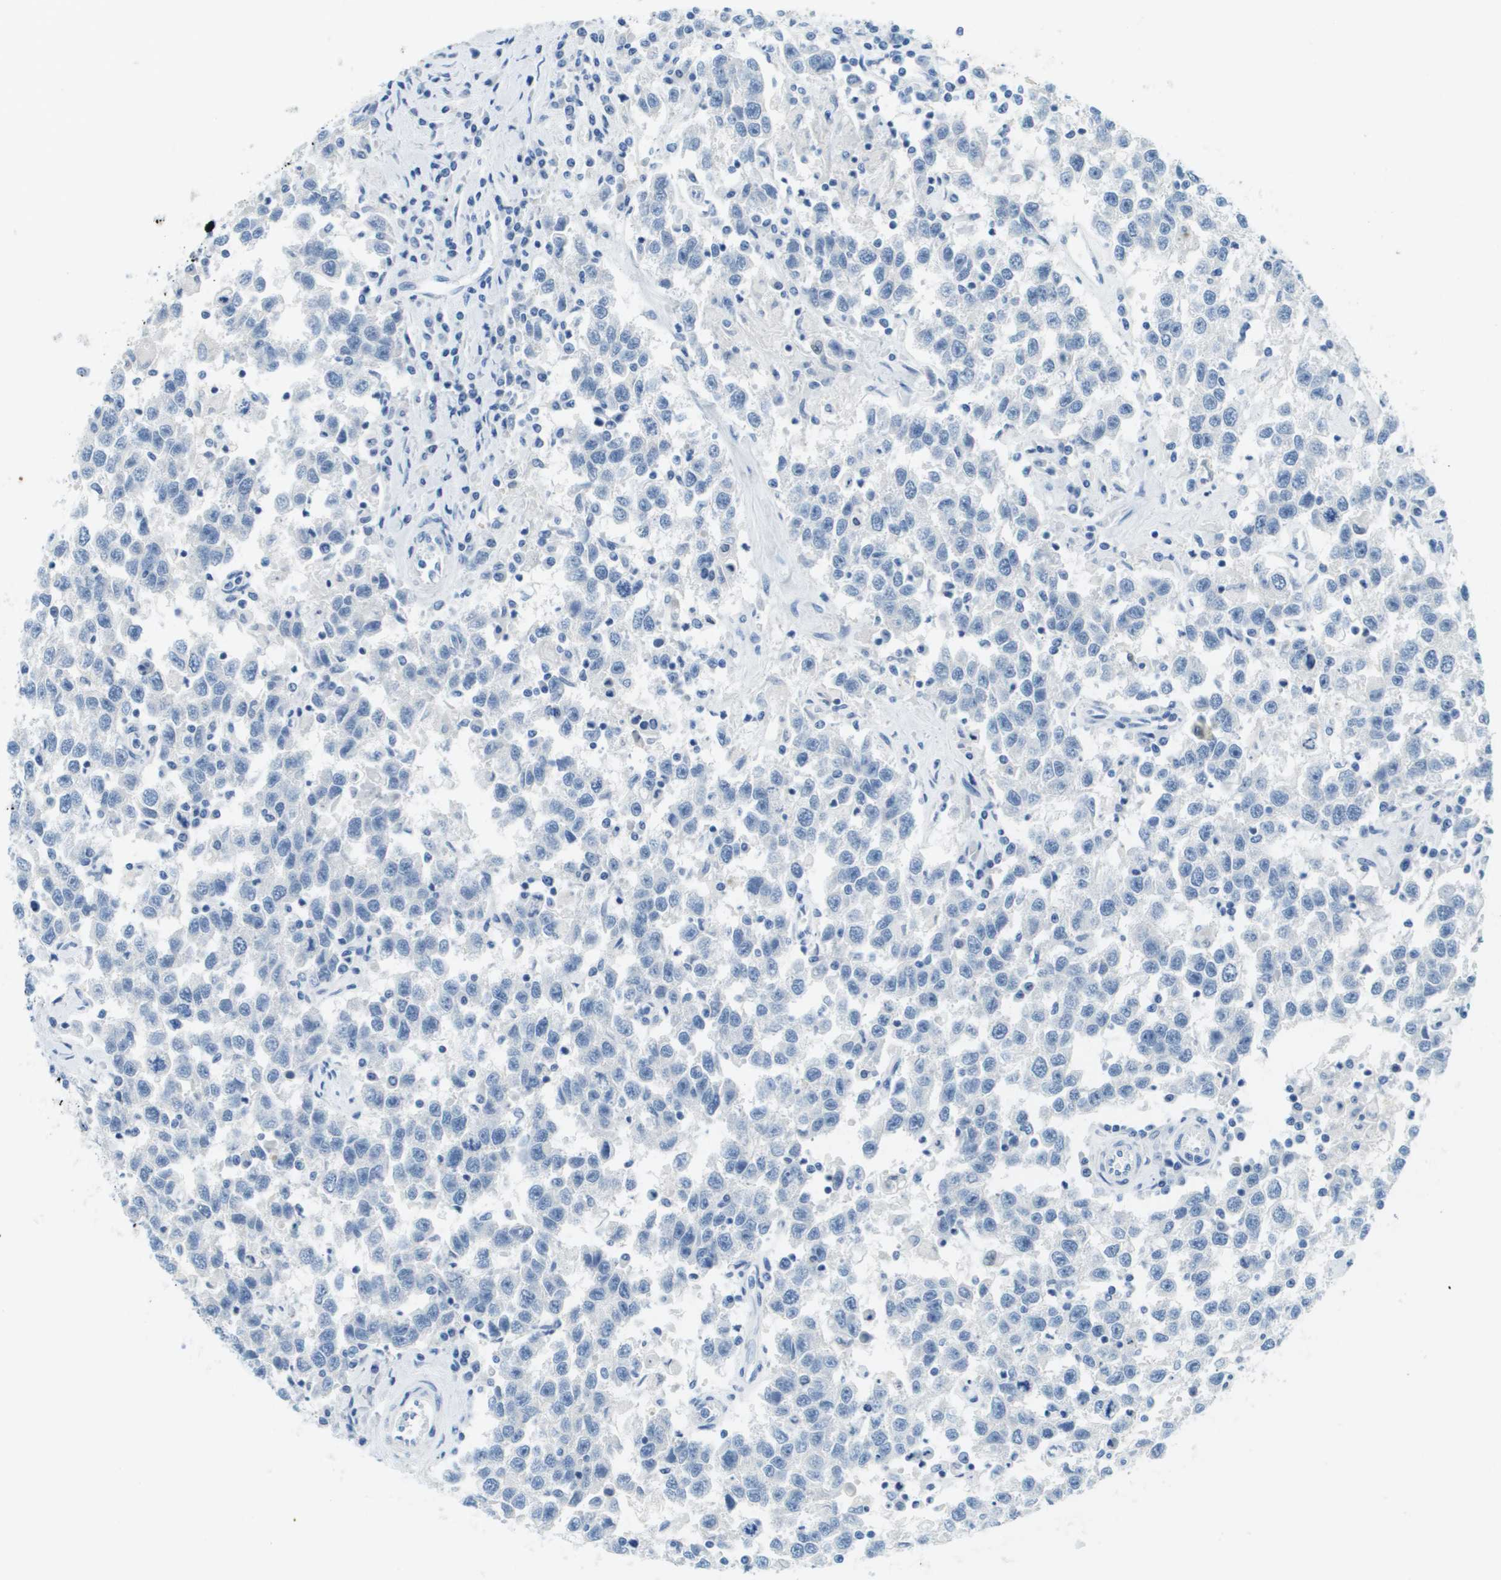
{"staining": {"intensity": "negative", "quantity": "none", "location": "none"}, "tissue": "testis cancer", "cell_type": "Tumor cells", "image_type": "cancer", "snomed": [{"axis": "morphology", "description": "Seminoma, NOS"}, {"axis": "topography", "description": "Testis"}], "caption": "Immunohistochemistry (IHC) photomicrograph of neoplastic tissue: testis cancer (seminoma) stained with DAB (3,3'-diaminobenzidine) shows no significant protein expression in tumor cells.", "gene": "CDHR2", "patient": {"sex": "male", "age": 41}}